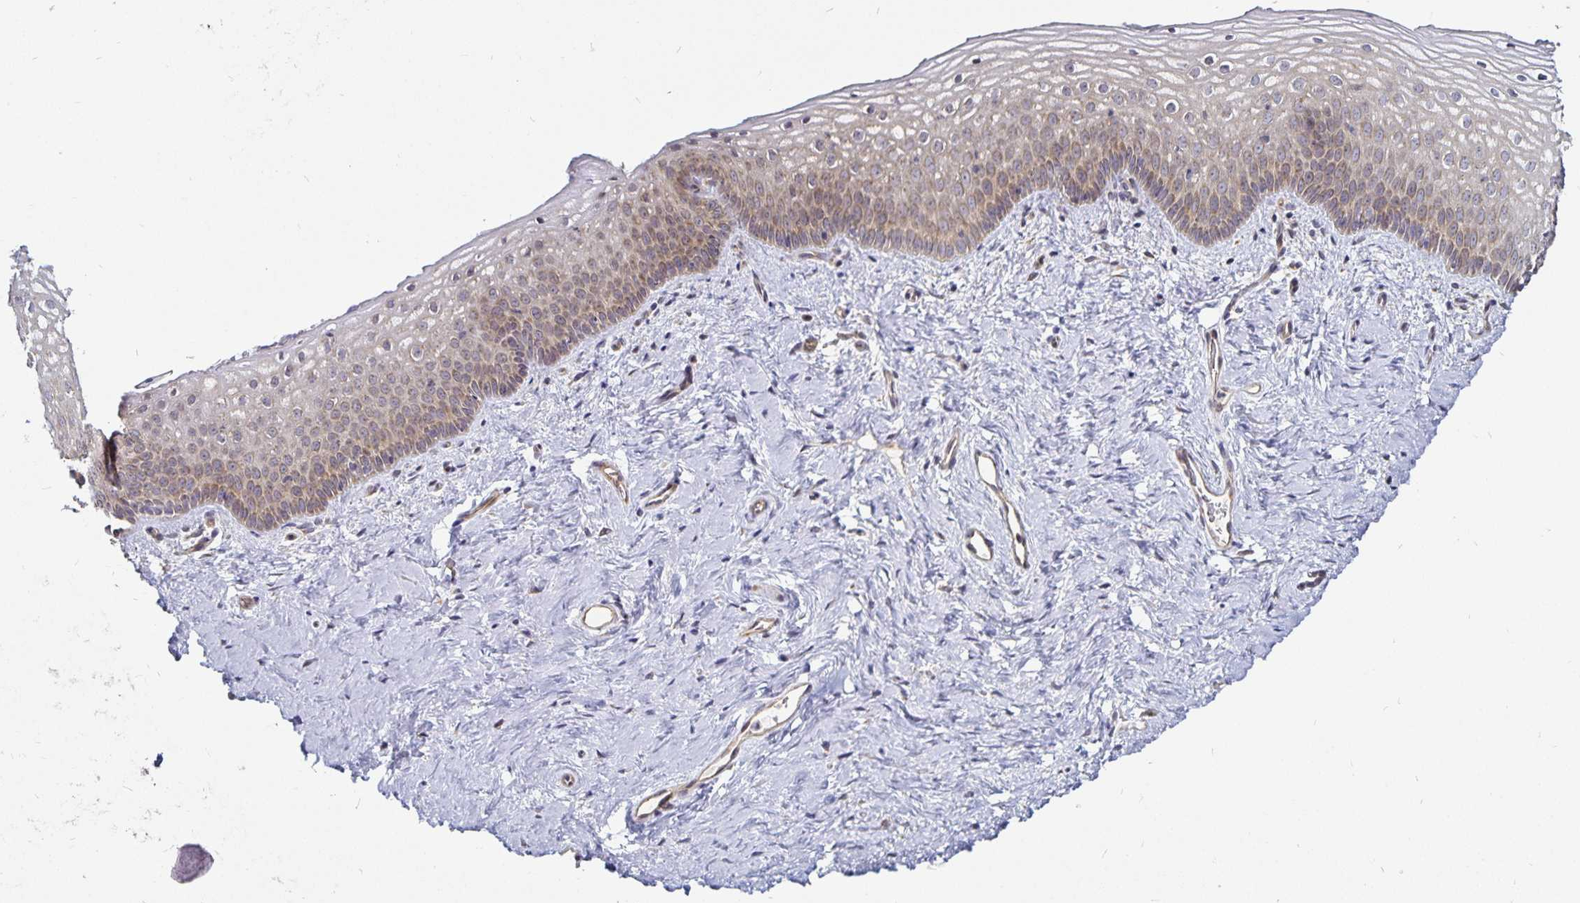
{"staining": {"intensity": "moderate", "quantity": "25%-75%", "location": "cytoplasmic/membranous,nuclear"}, "tissue": "vagina", "cell_type": "Squamous epithelial cells", "image_type": "normal", "snomed": [{"axis": "morphology", "description": "Normal tissue, NOS"}, {"axis": "topography", "description": "Vagina"}], "caption": "Moderate cytoplasmic/membranous,nuclear expression for a protein is present in approximately 25%-75% of squamous epithelial cells of unremarkable vagina using immunohistochemistry (IHC).", "gene": "CYP27A1", "patient": {"sex": "female", "age": 45}}